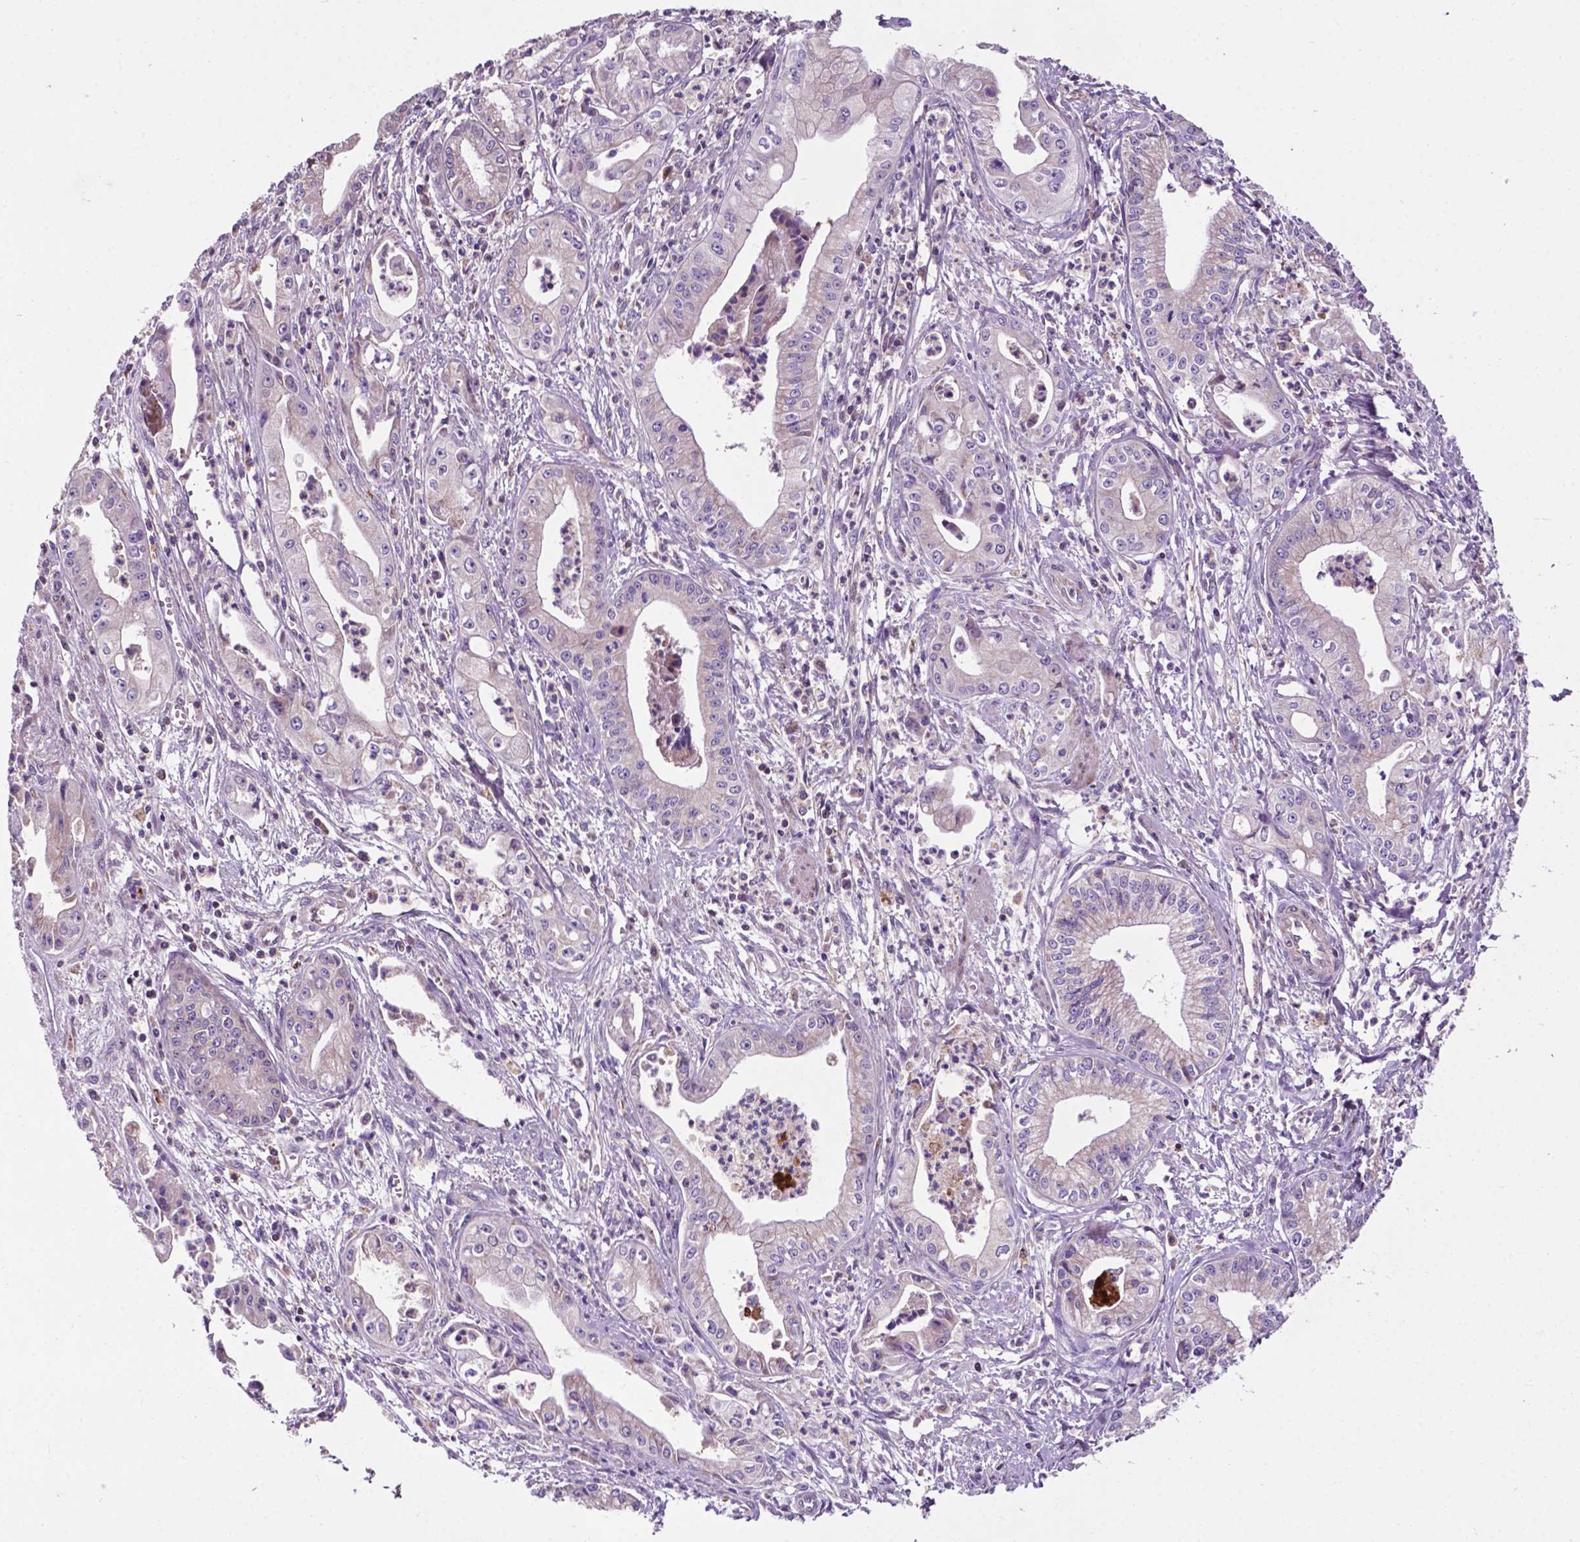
{"staining": {"intensity": "negative", "quantity": "none", "location": "none"}, "tissue": "pancreatic cancer", "cell_type": "Tumor cells", "image_type": "cancer", "snomed": [{"axis": "morphology", "description": "Adenocarcinoma, NOS"}, {"axis": "topography", "description": "Pancreas"}], "caption": "IHC image of human pancreatic cancer stained for a protein (brown), which demonstrates no expression in tumor cells.", "gene": "SPNS2", "patient": {"sex": "female", "age": 65}}